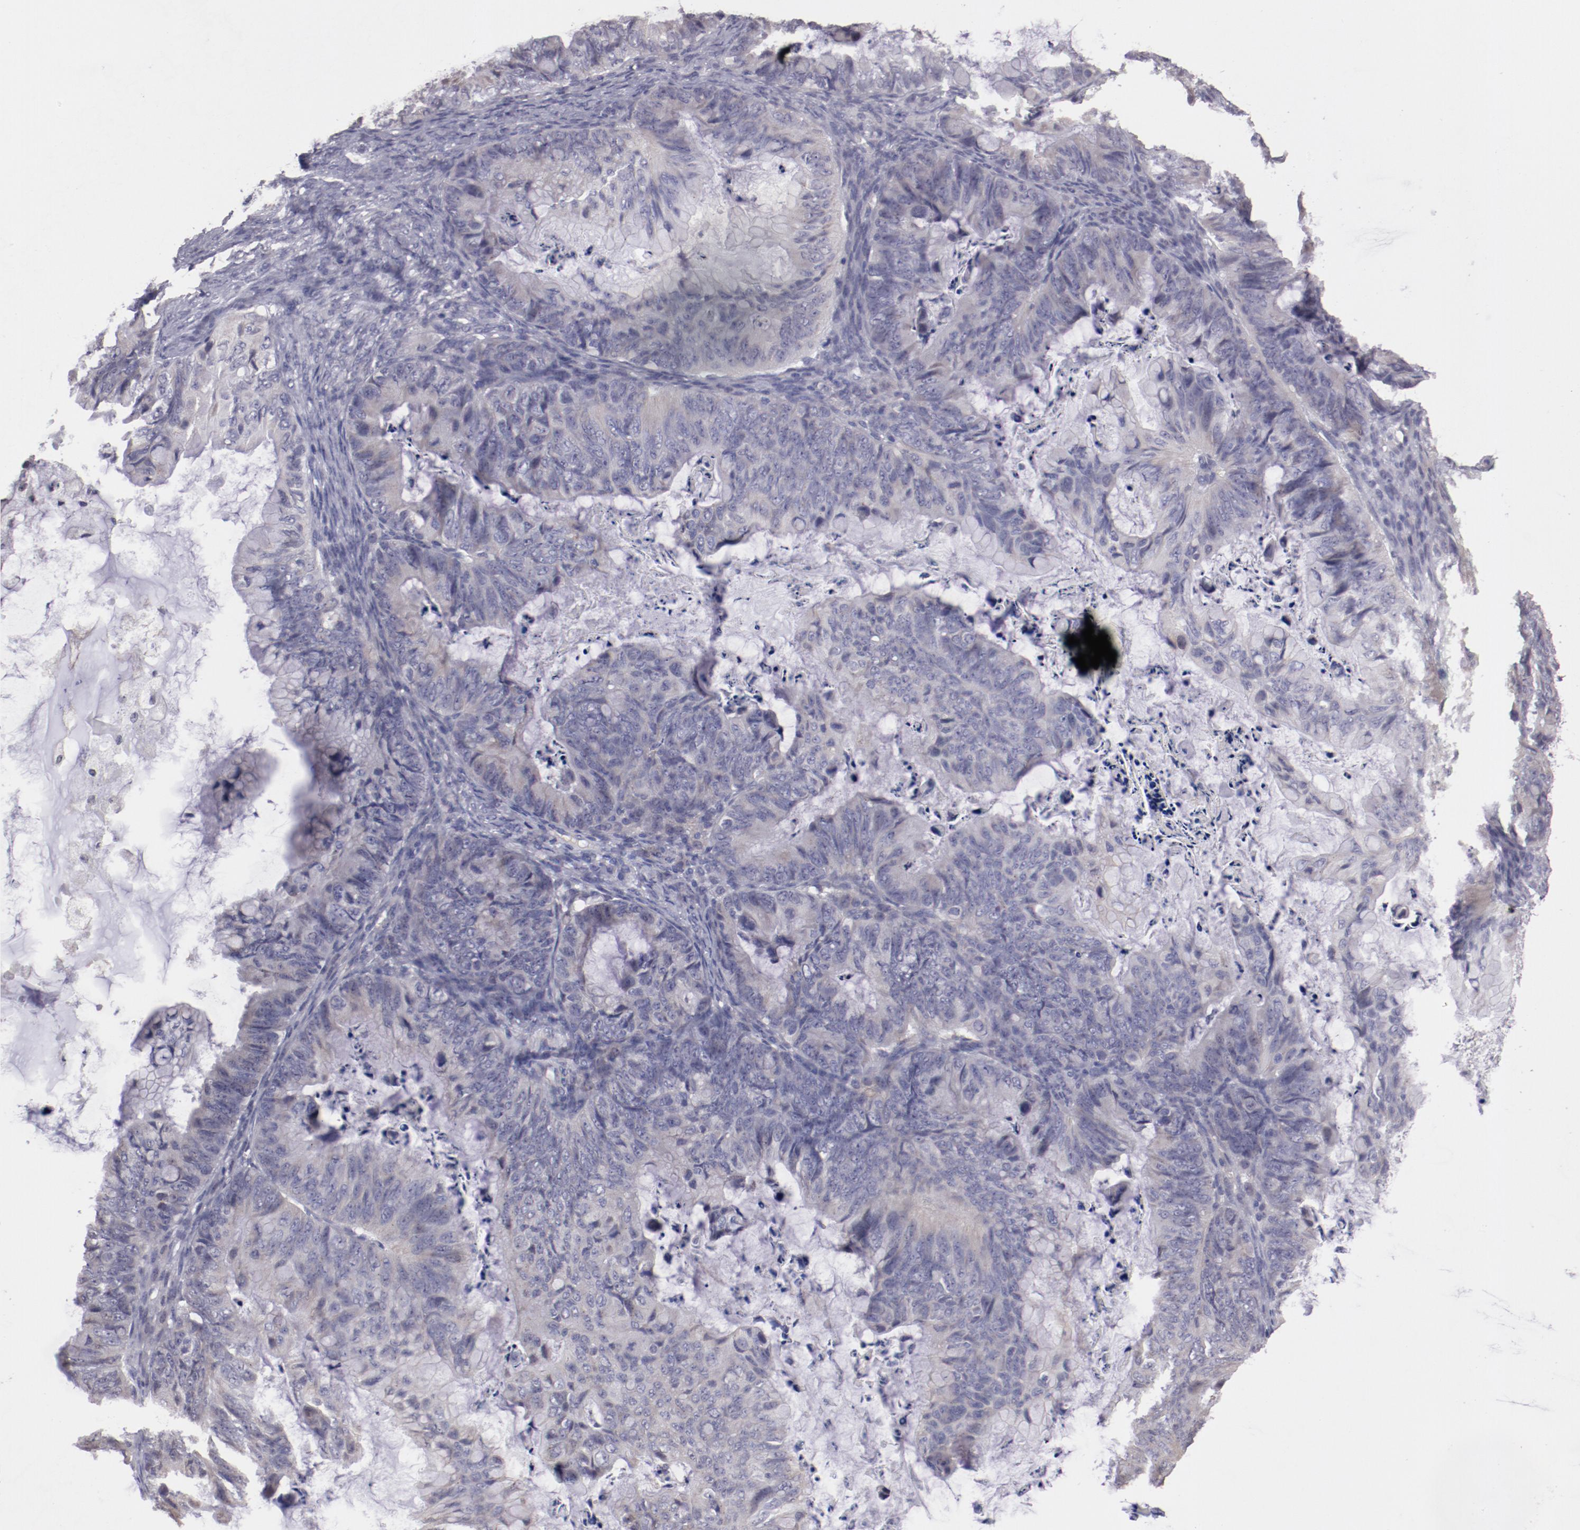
{"staining": {"intensity": "weak", "quantity": "<25%", "location": "cytoplasmic/membranous"}, "tissue": "ovarian cancer", "cell_type": "Tumor cells", "image_type": "cancer", "snomed": [{"axis": "morphology", "description": "Cystadenocarcinoma, mucinous, NOS"}, {"axis": "topography", "description": "Ovary"}], "caption": "Immunohistochemistry of human ovarian cancer (mucinous cystadenocarcinoma) exhibits no staining in tumor cells. Nuclei are stained in blue.", "gene": "NRXN3", "patient": {"sex": "female", "age": 36}}